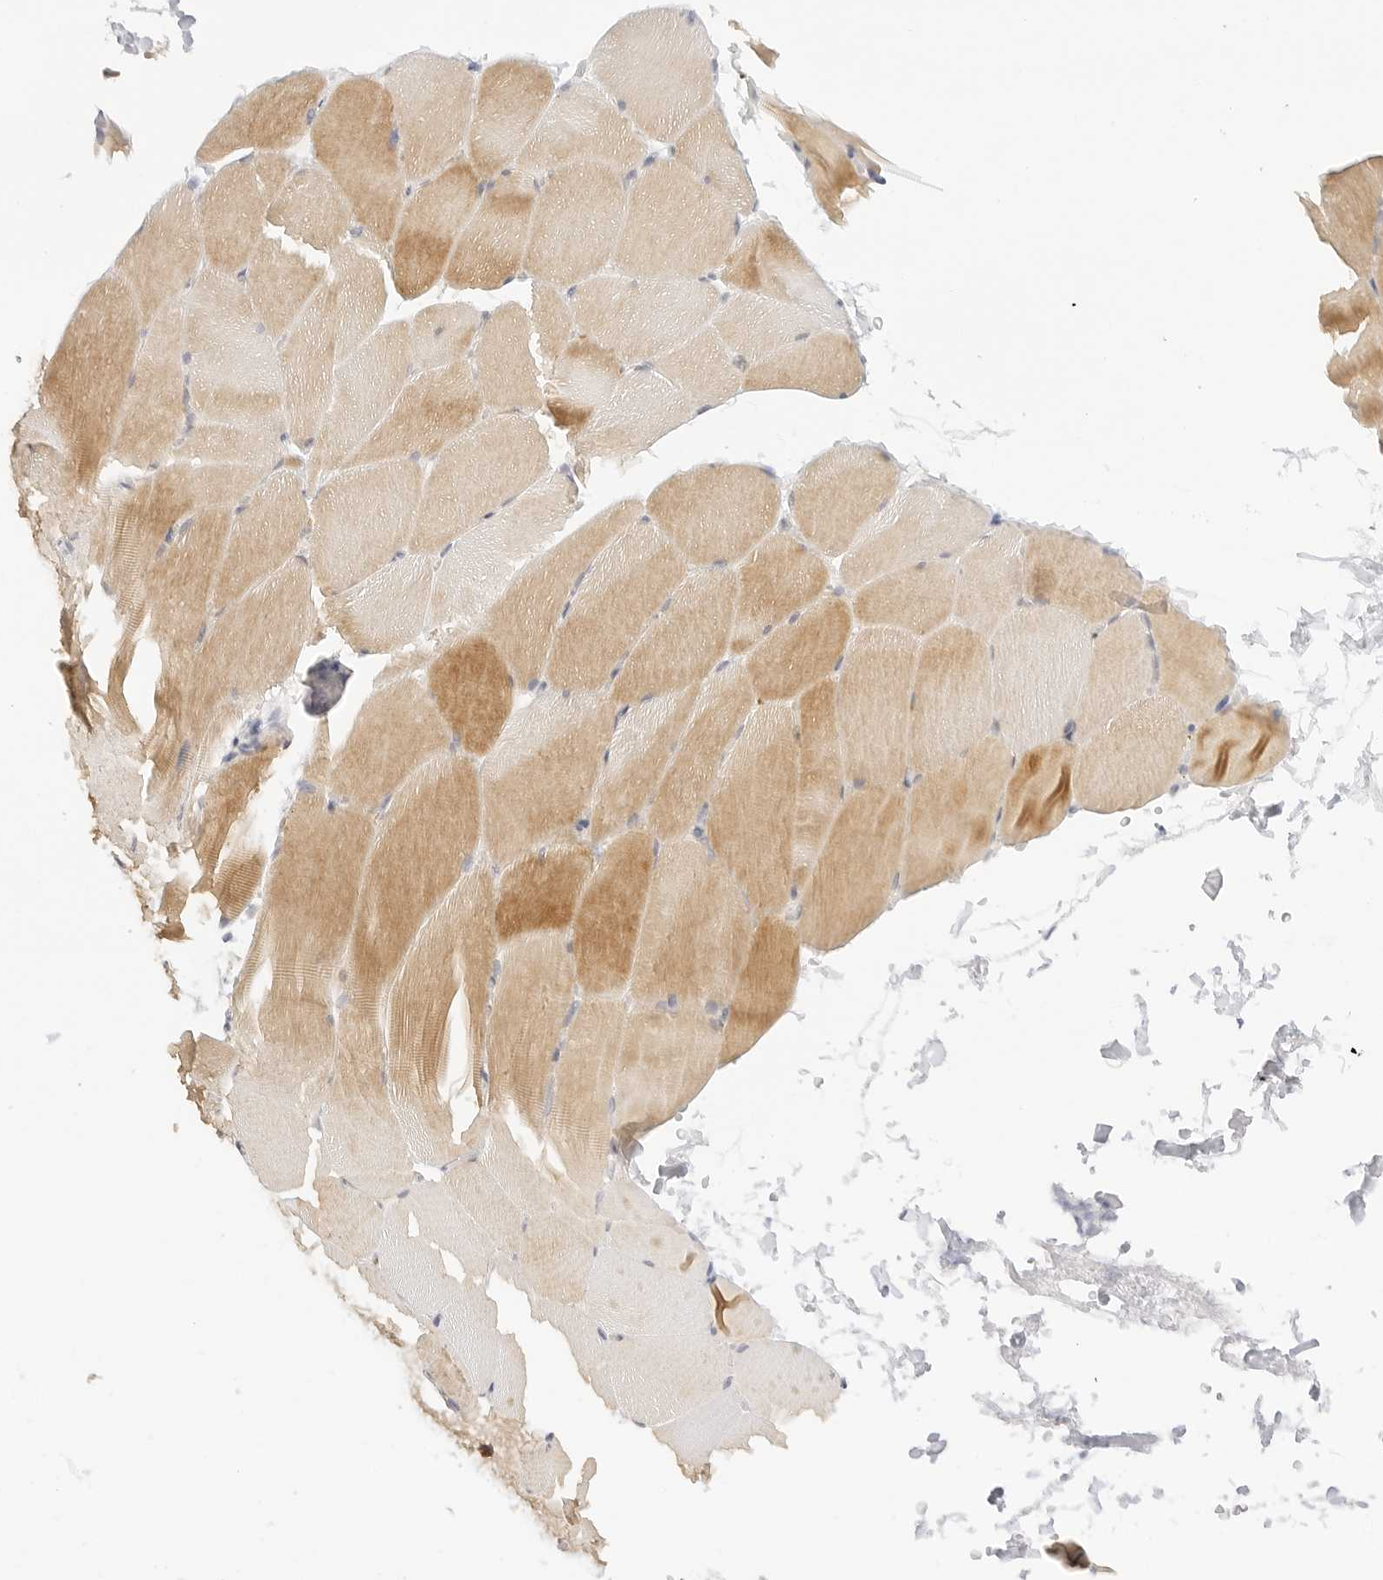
{"staining": {"intensity": "weak", "quantity": "25%-75%", "location": "cytoplasmic/membranous"}, "tissue": "skeletal muscle", "cell_type": "Myocytes", "image_type": "normal", "snomed": [{"axis": "morphology", "description": "Normal tissue, NOS"}, {"axis": "topography", "description": "Skeletal muscle"}, {"axis": "topography", "description": "Parathyroid gland"}], "caption": "IHC of benign human skeletal muscle demonstrates low levels of weak cytoplasmic/membranous staining in about 25%-75% of myocytes.", "gene": "PCDH19", "patient": {"sex": "female", "age": 37}}